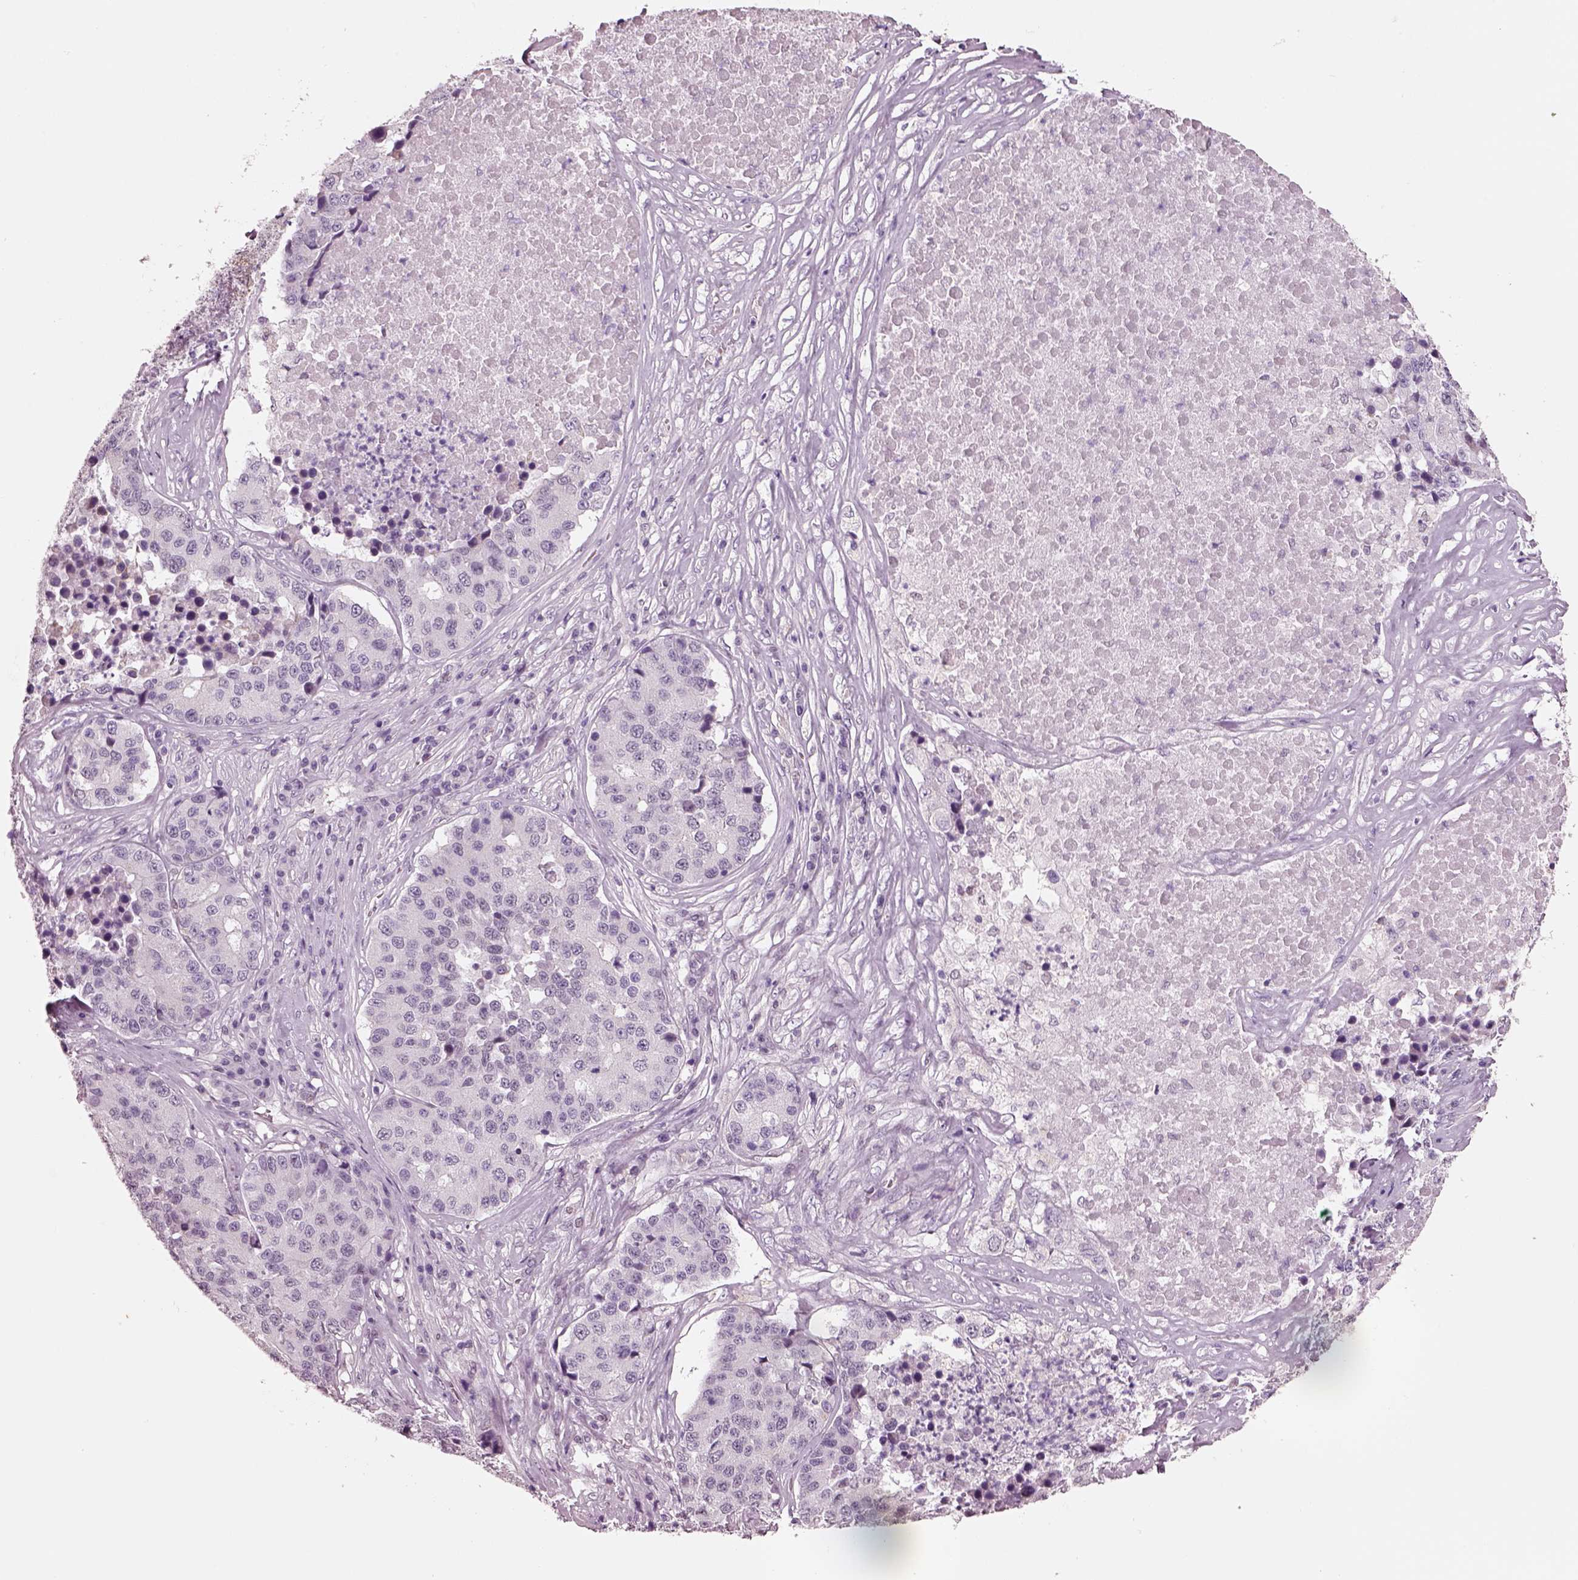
{"staining": {"intensity": "negative", "quantity": "none", "location": "none"}, "tissue": "stomach cancer", "cell_type": "Tumor cells", "image_type": "cancer", "snomed": [{"axis": "morphology", "description": "Adenocarcinoma, NOS"}, {"axis": "topography", "description": "Stomach"}], "caption": "Tumor cells show no significant protein expression in adenocarcinoma (stomach).", "gene": "ELSPBP1", "patient": {"sex": "male", "age": 71}}